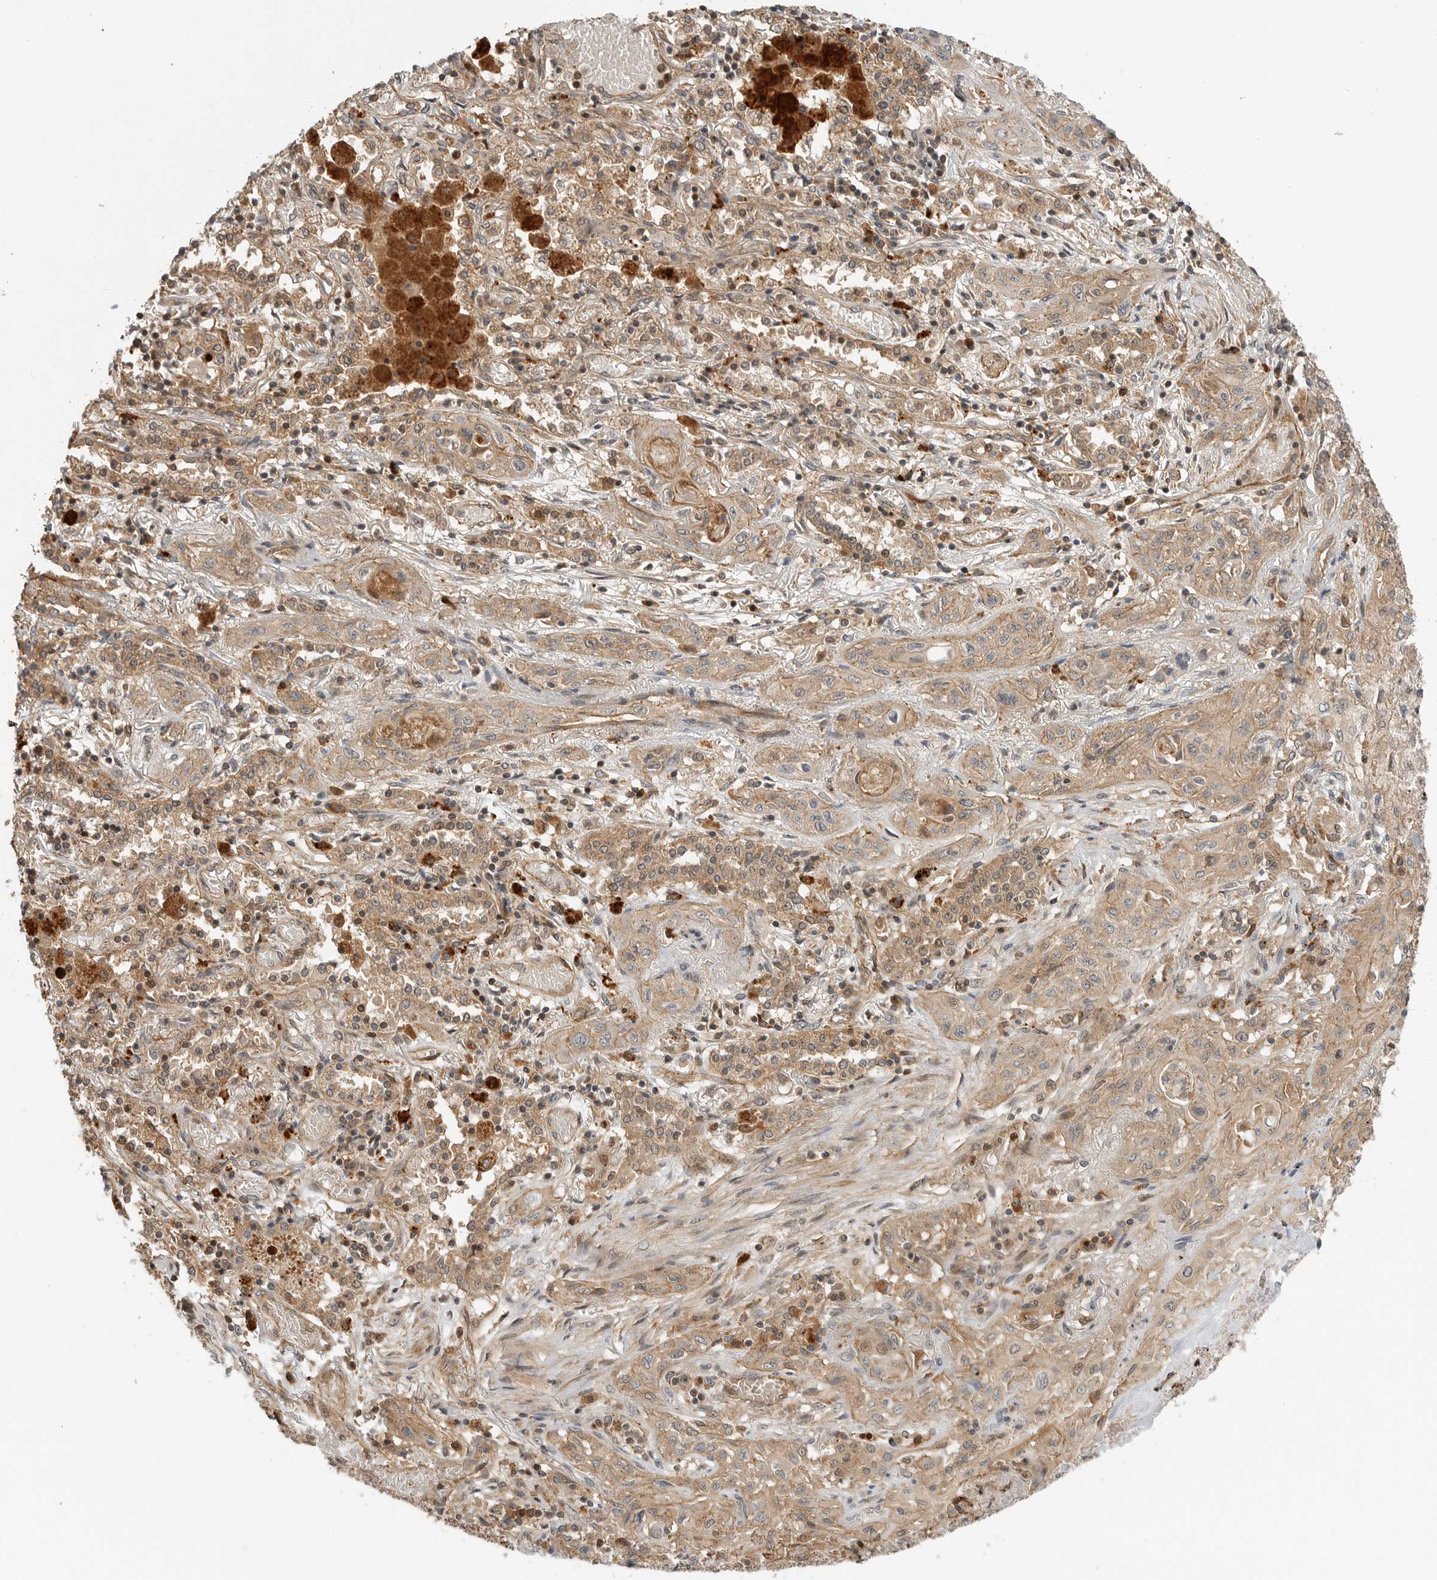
{"staining": {"intensity": "weak", "quantity": ">75%", "location": "cytoplasmic/membranous"}, "tissue": "lung cancer", "cell_type": "Tumor cells", "image_type": "cancer", "snomed": [{"axis": "morphology", "description": "Squamous cell carcinoma, NOS"}, {"axis": "topography", "description": "Lung"}], "caption": "Immunohistochemical staining of lung cancer reveals low levels of weak cytoplasmic/membranous protein staining in about >75% of tumor cells. The protein is stained brown, and the nuclei are stained in blue (DAB IHC with brightfield microscopy, high magnification).", "gene": "STRAP", "patient": {"sex": "female", "age": 47}}